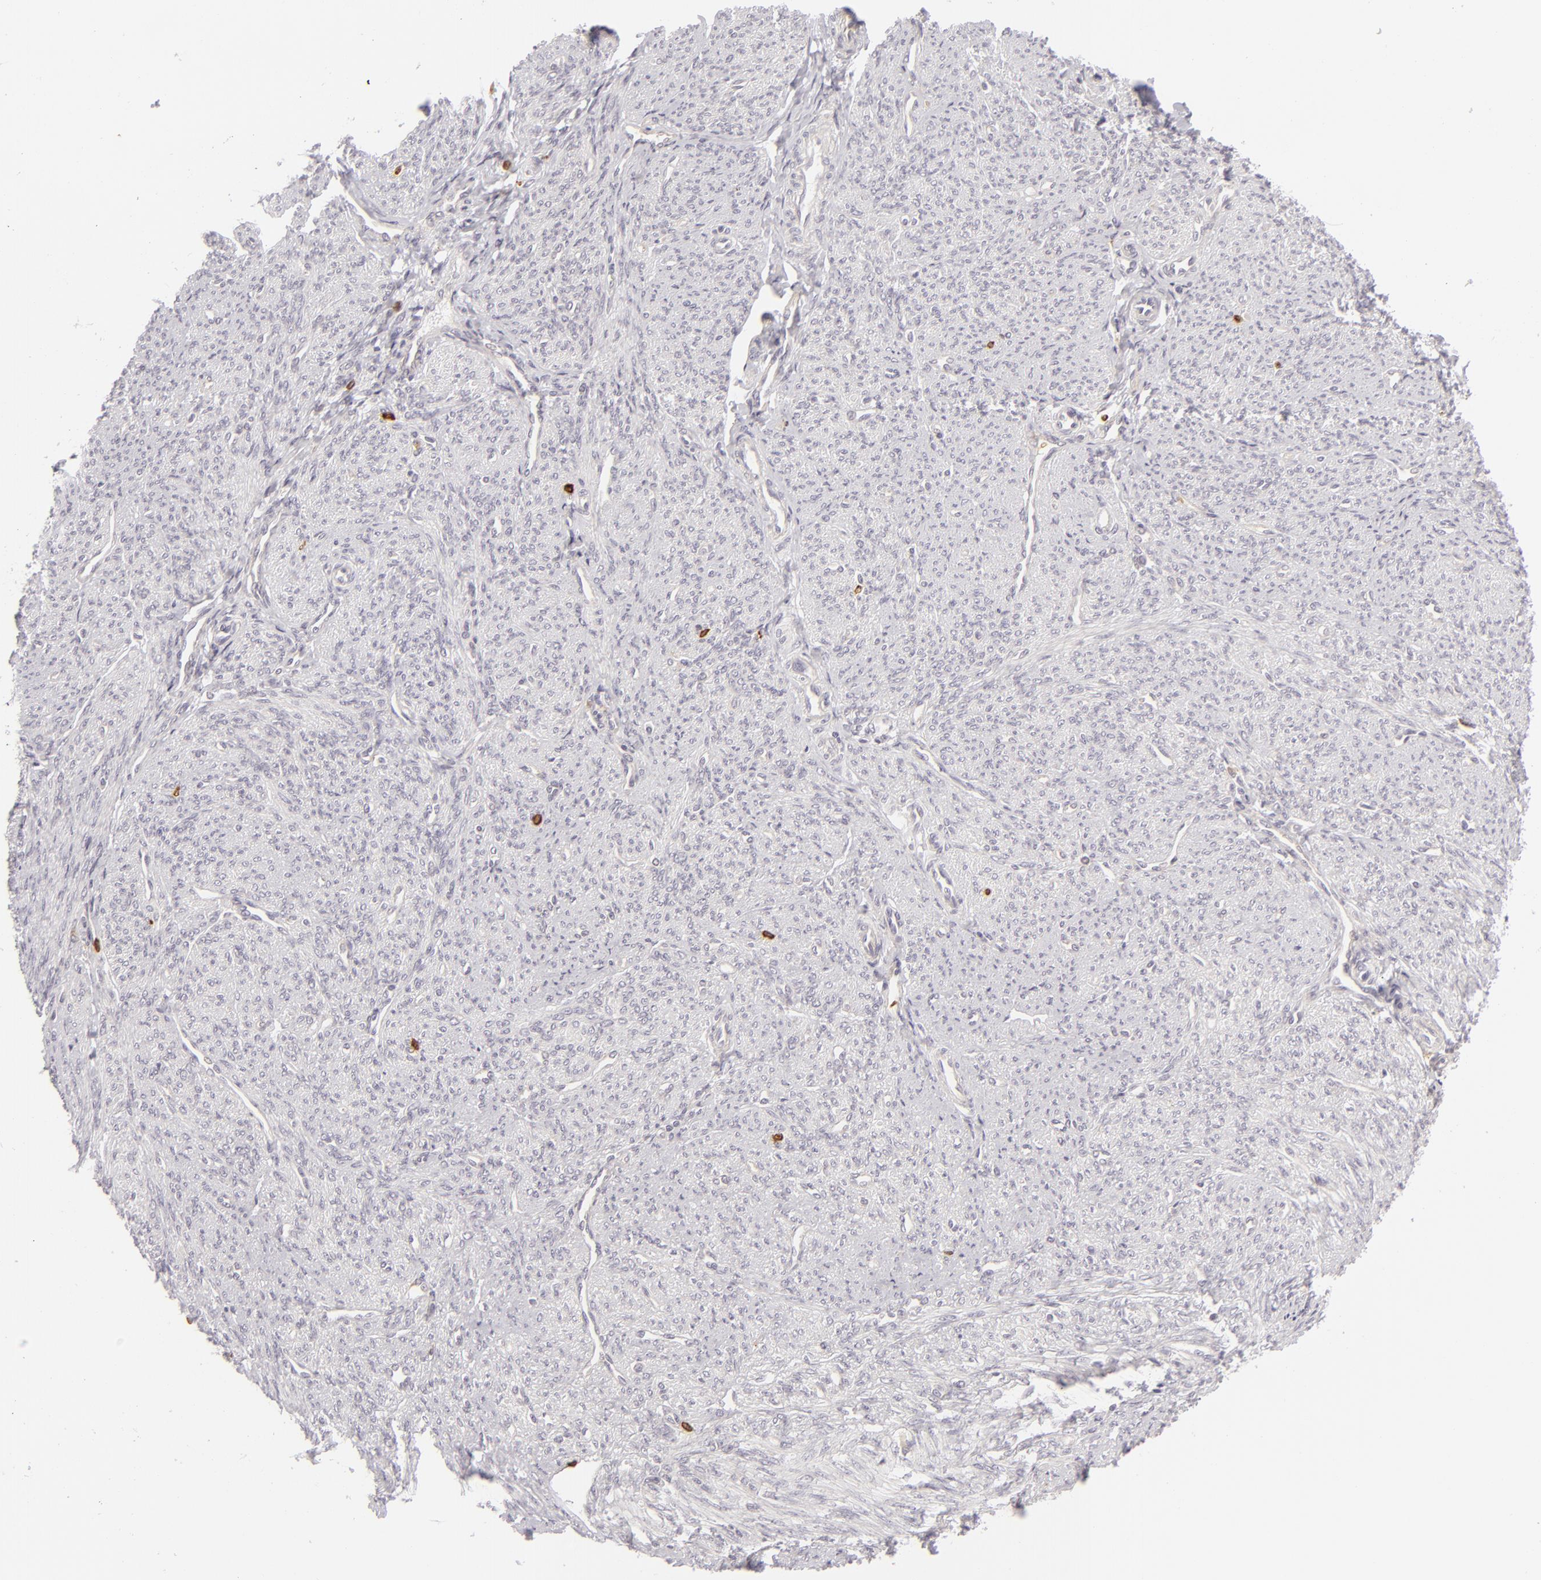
{"staining": {"intensity": "negative", "quantity": "none", "location": "none"}, "tissue": "smooth muscle", "cell_type": "Smooth muscle cells", "image_type": "normal", "snomed": [{"axis": "morphology", "description": "Normal tissue, NOS"}, {"axis": "topography", "description": "Cervix"}, {"axis": "topography", "description": "Endometrium"}], "caption": "The image exhibits no staining of smooth muscle cells in benign smooth muscle. The staining was performed using DAB (3,3'-diaminobenzidine) to visualize the protein expression in brown, while the nuclei were stained in blue with hematoxylin (Magnification: 20x).", "gene": "APOBEC3G", "patient": {"sex": "female", "age": 65}}